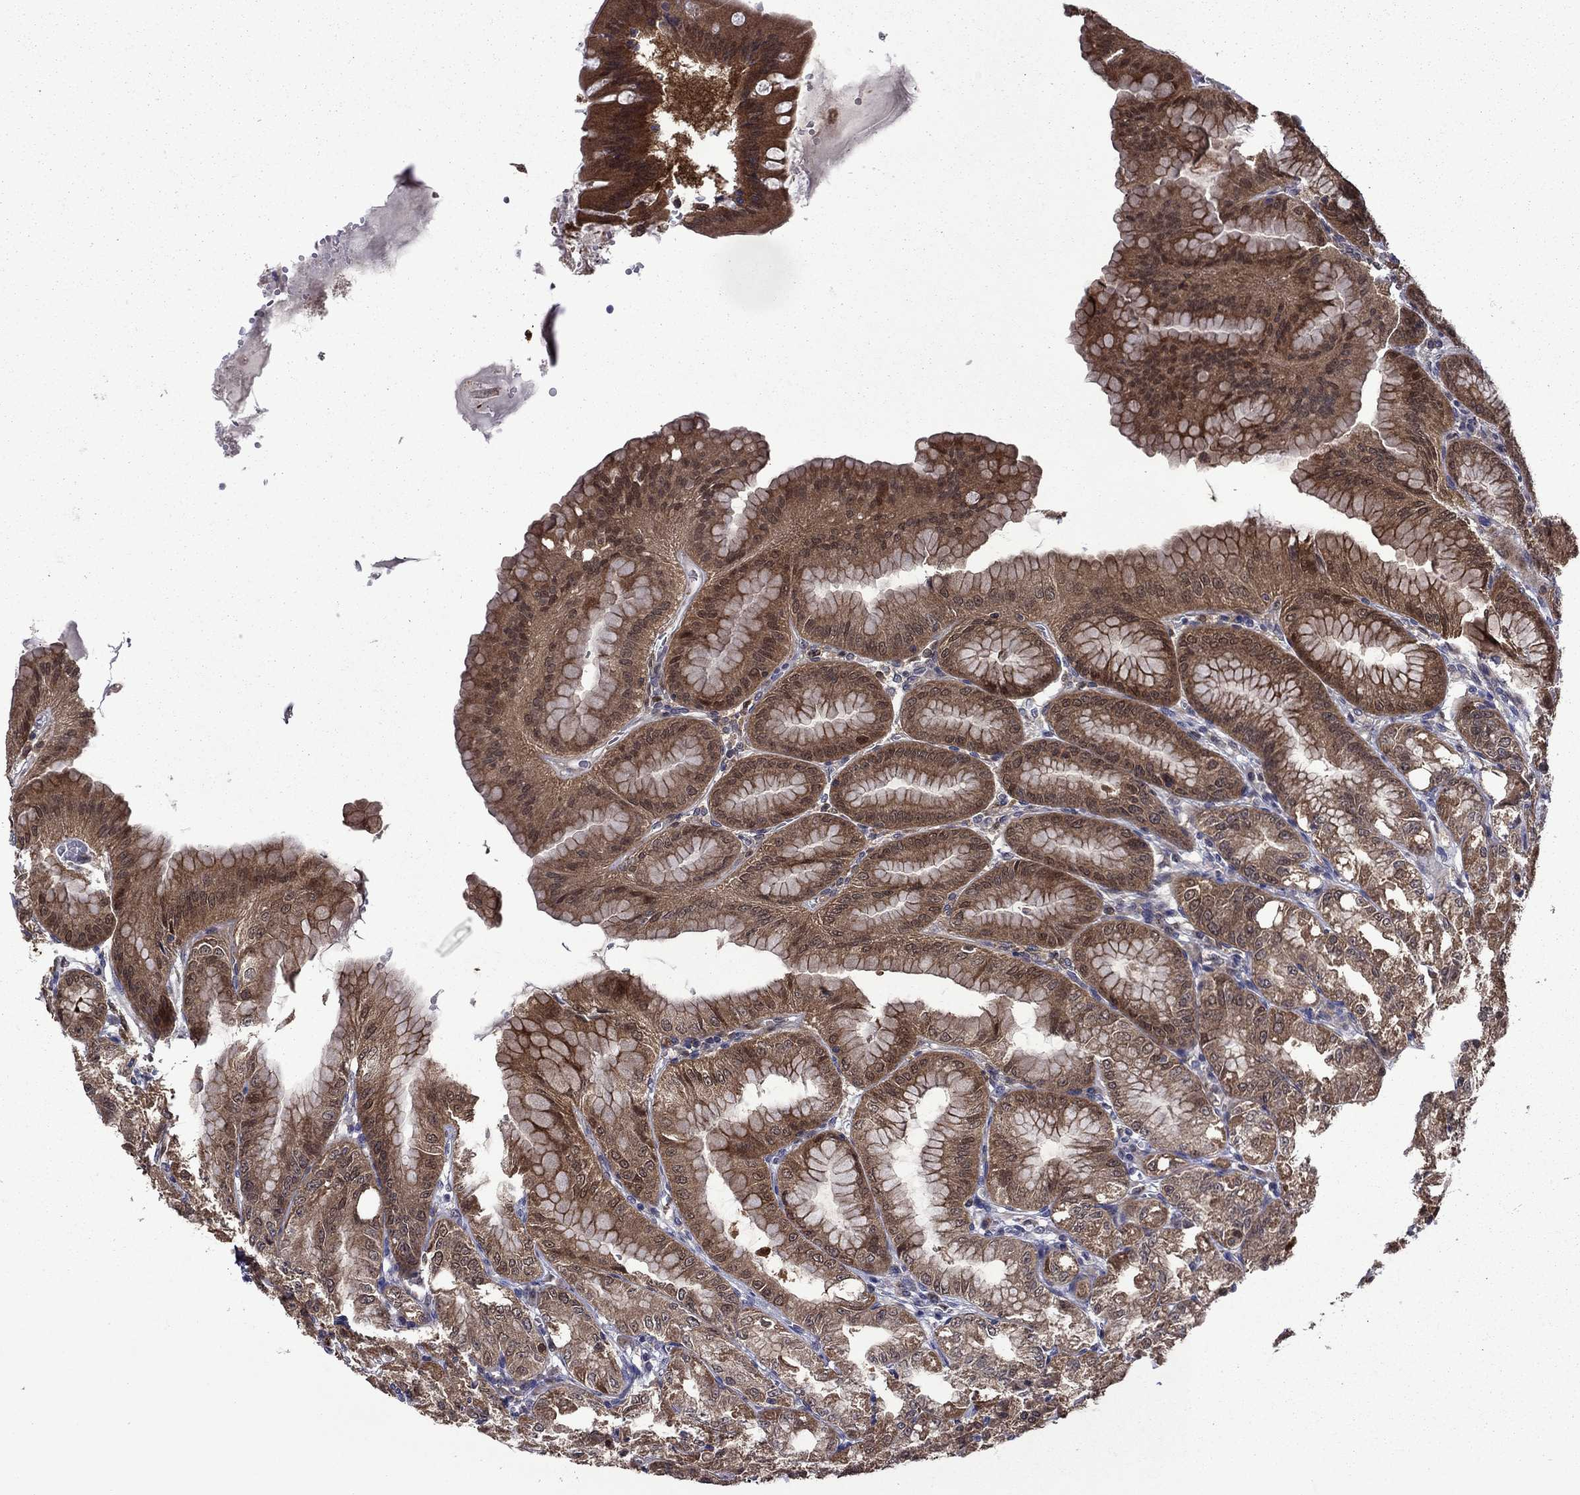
{"staining": {"intensity": "moderate", "quantity": ">75%", "location": "cytoplasmic/membranous"}, "tissue": "stomach", "cell_type": "Glandular cells", "image_type": "normal", "snomed": [{"axis": "morphology", "description": "Normal tissue, NOS"}, {"axis": "topography", "description": "Stomach"}], "caption": "Glandular cells demonstrate medium levels of moderate cytoplasmic/membranous expression in approximately >75% of cells in unremarkable stomach.", "gene": "TPMT", "patient": {"sex": "male", "age": 71}}